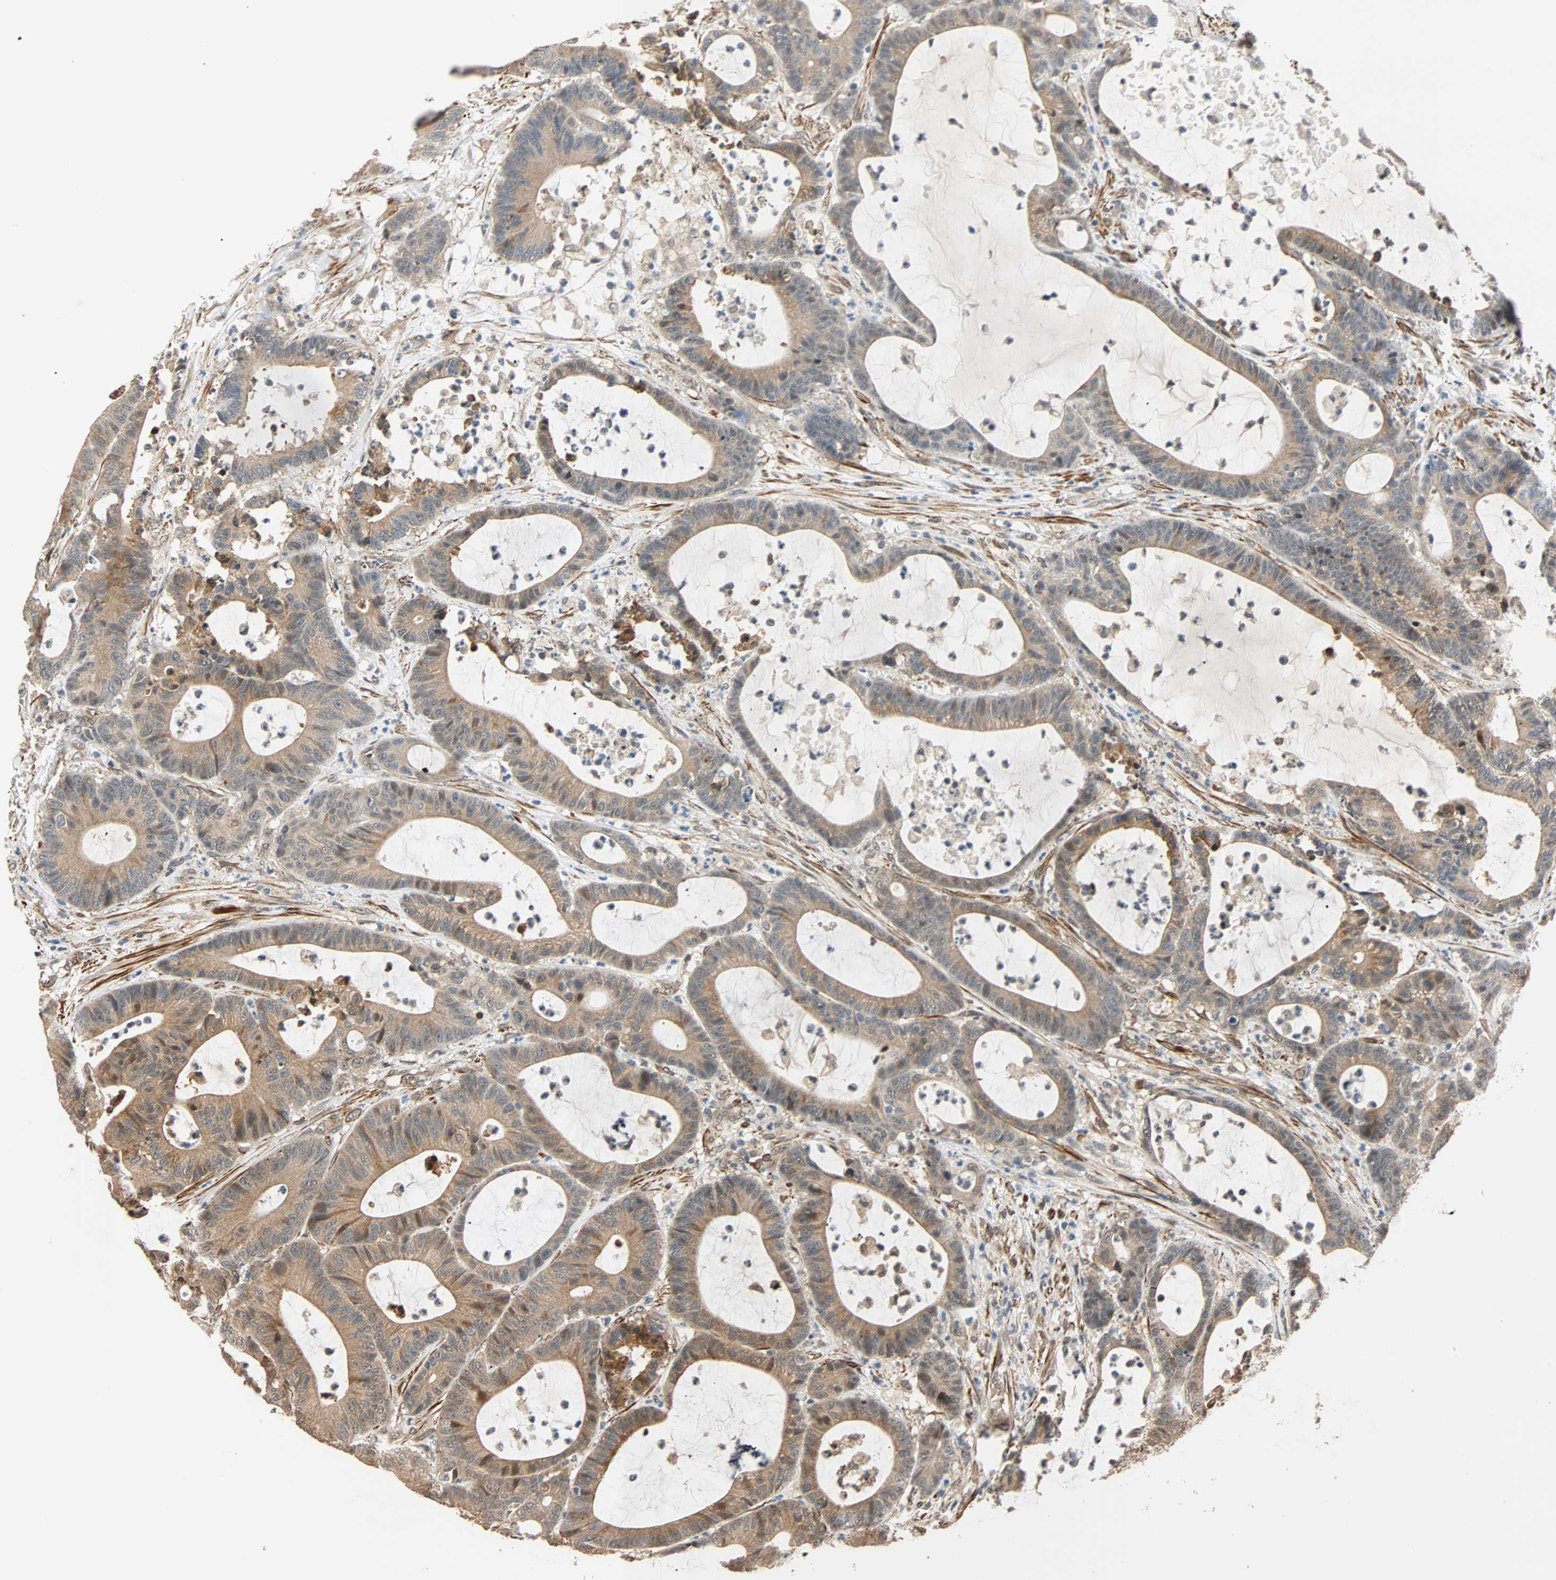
{"staining": {"intensity": "moderate", "quantity": "25%-75%", "location": "cytoplasmic/membranous"}, "tissue": "colorectal cancer", "cell_type": "Tumor cells", "image_type": "cancer", "snomed": [{"axis": "morphology", "description": "Adenocarcinoma, NOS"}, {"axis": "topography", "description": "Colon"}], "caption": "A medium amount of moderate cytoplasmic/membranous expression is identified in approximately 25%-75% of tumor cells in colorectal cancer tissue.", "gene": "QSER1", "patient": {"sex": "female", "age": 84}}